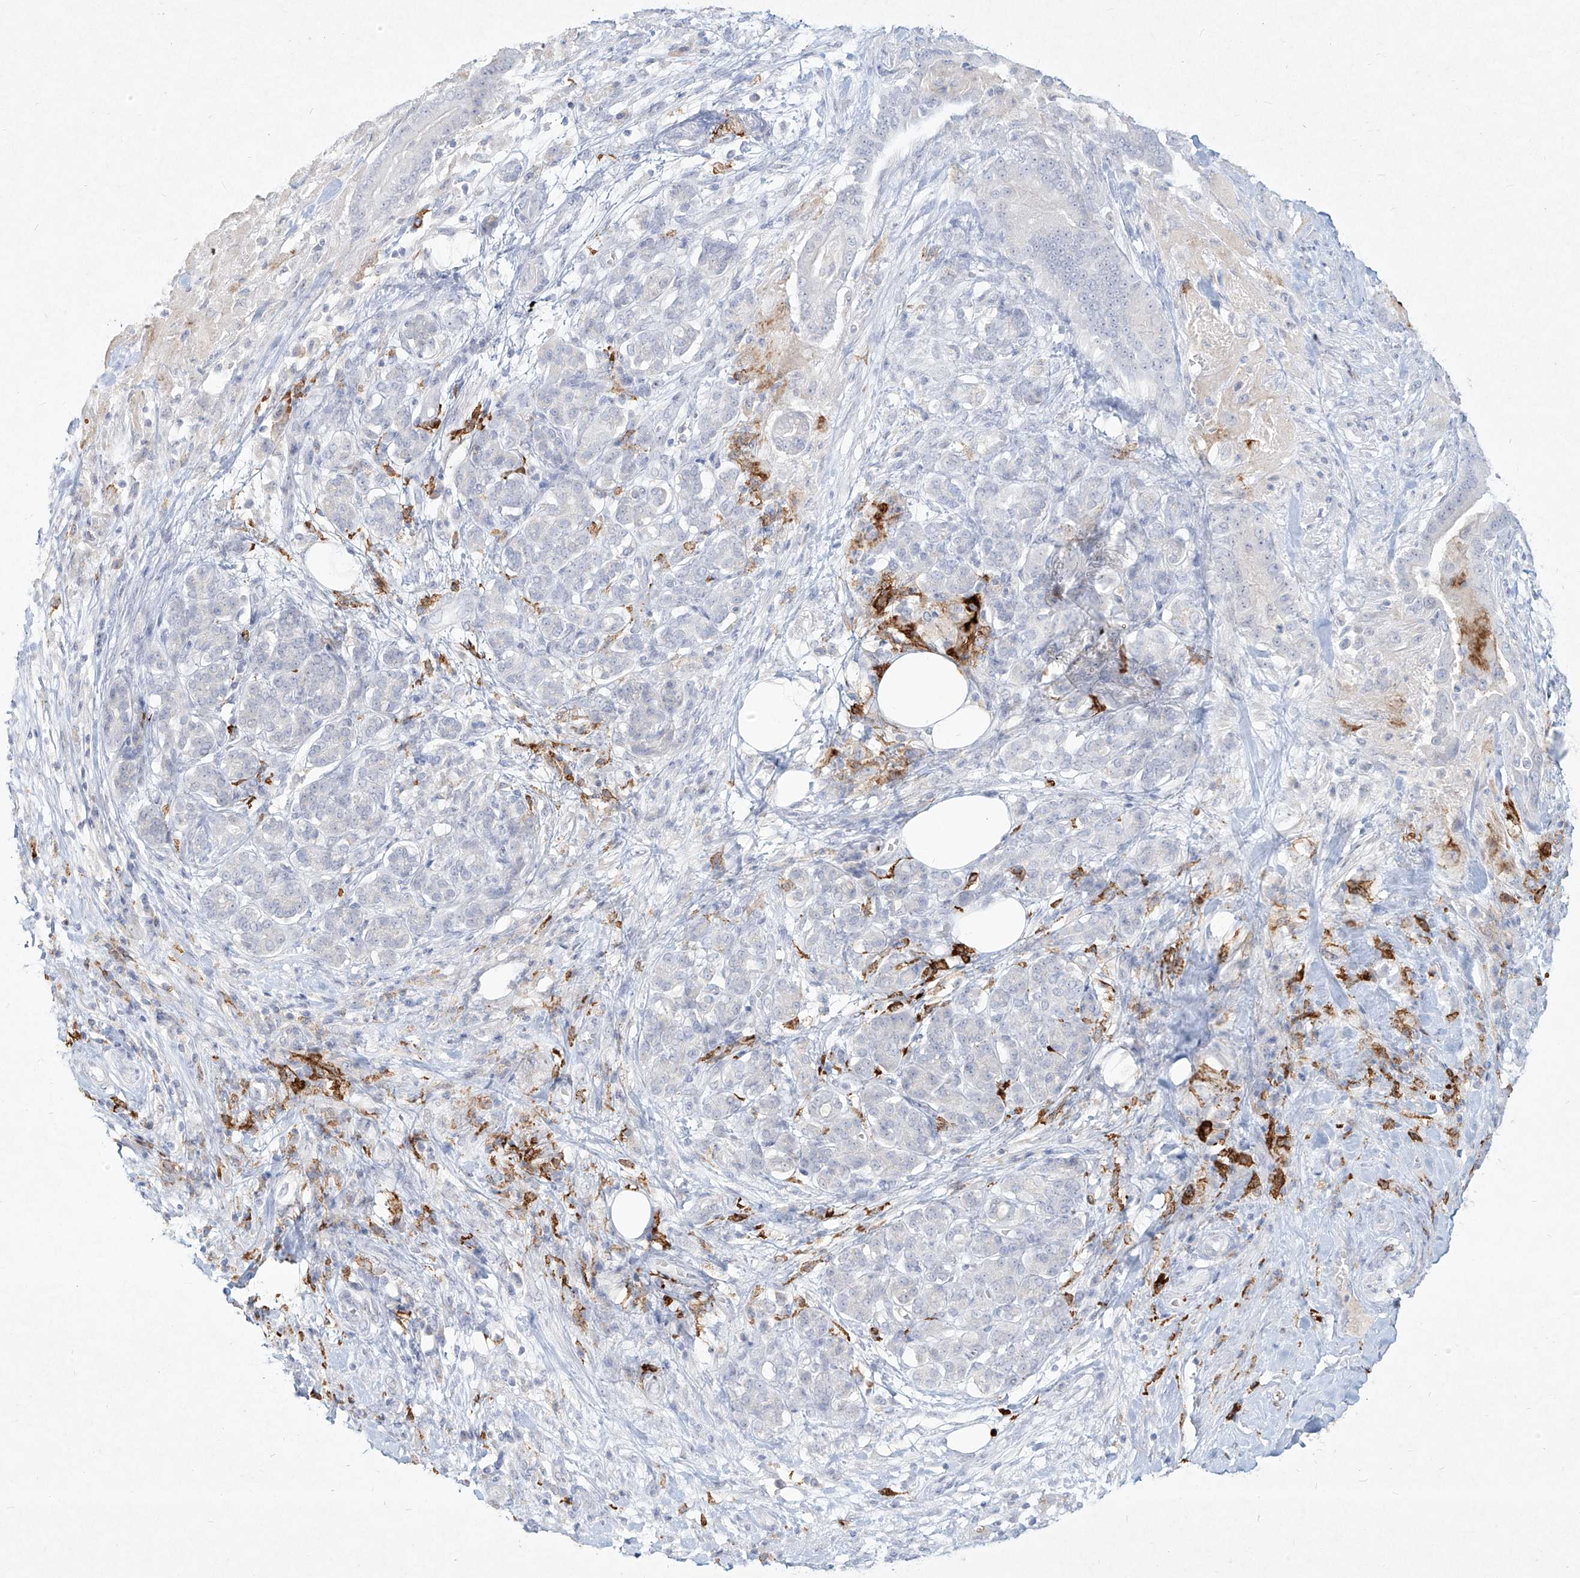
{"staining": {"intensity": "negative", "quantity": "none", "location": "none"}, "tissue": "pancreatic cancer", "cell_type": "Tumor cells", "image_type": "cancer", "snomed": [{"axis": "morphology", "description": "Normal tissue, NOS"}, {"axis": "morphology", "description": "Adenocarcinoma, NOS"}, {"axis": "topography", "description": "Pancreas"}], "caption": "Immunohistochemistry (IHC) photomicrograph of neoplastic tissue: adenocarcinoma (pancreatic) stained with DAB (3,3'-diaminobenzidine) demonstrates no significant protein expression in tumor cells.", "gene": "CD209", "patient": {"sex": "male", "age": 63}}